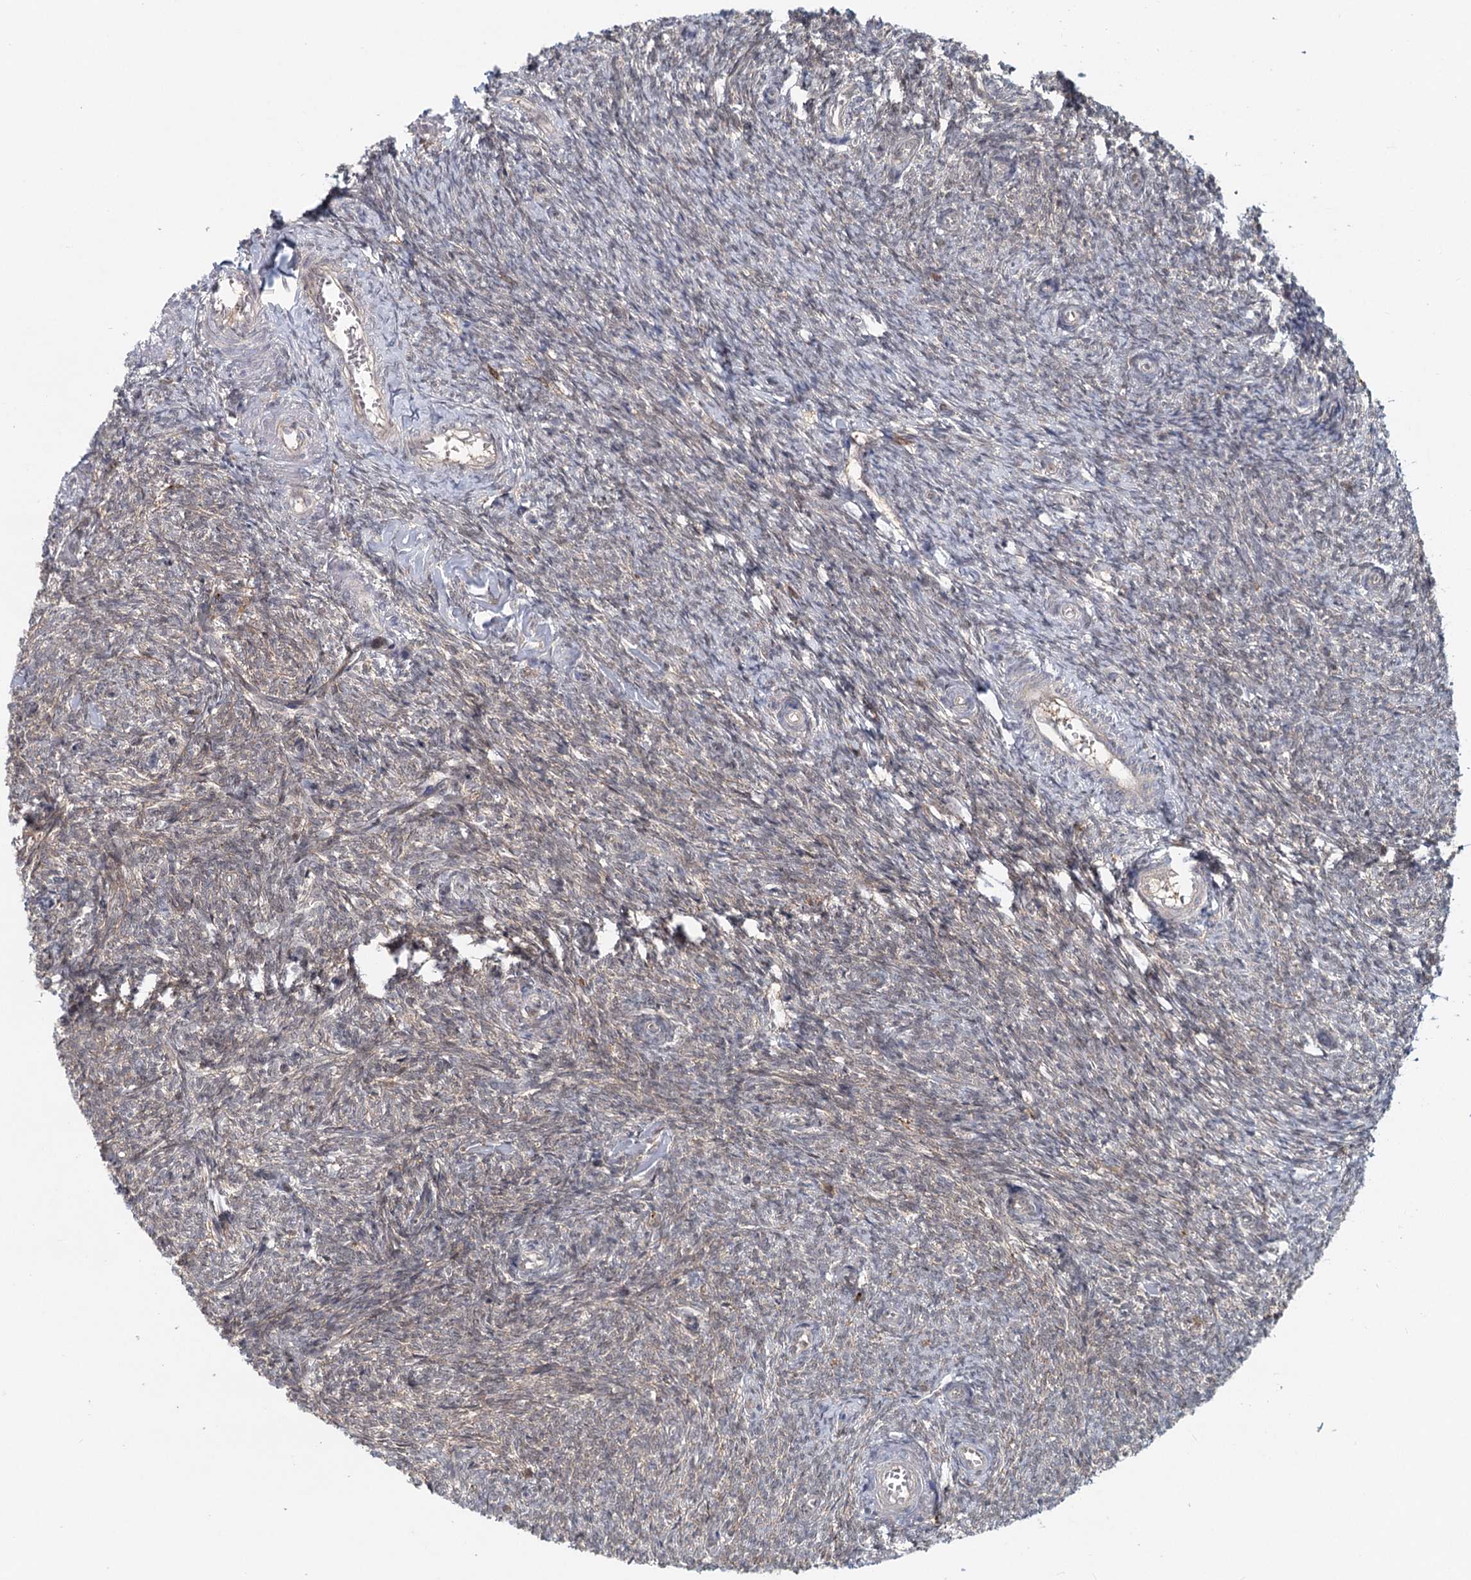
{"staining": {"intensity": "weak", "quantity": "<25%", "location": "cytoplasmic/membranous"}, "tissue": "ovary", "cell_type": "Ovarian stroma cells", "image_type": "normal", "snomed": [{"axis": "morphology", "description": "Normal tissue, NOS"}, {"axis": "topography", "description": "Ovary"}], "caption": "High power microscopy image of an IHC image of normal ovary, revealing no significant staining in ovarian stroma cells.", "gene": "CDC42SE2", "patient": {"sex": "female", "age": 44}}